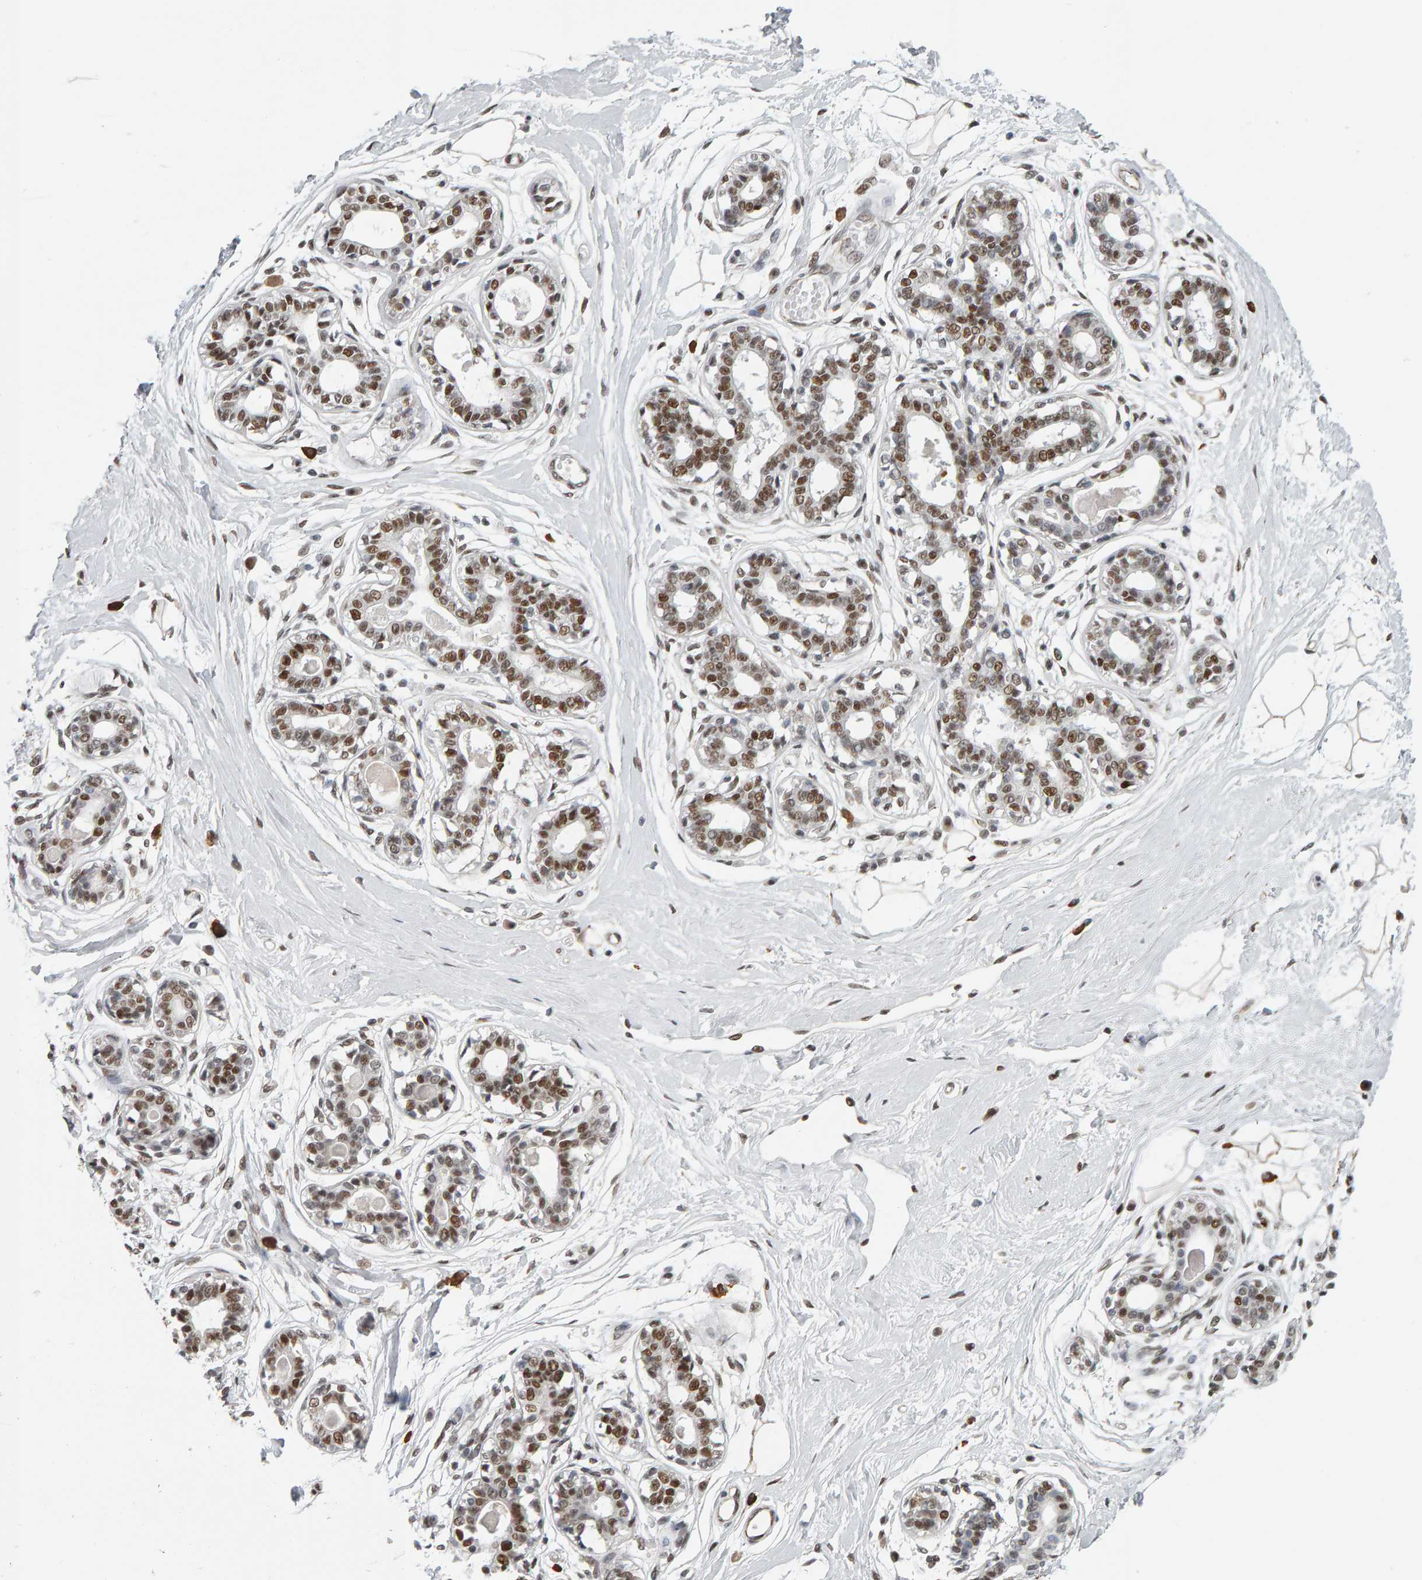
{"staining": {"intensity": "moderate", "quantity": ">75%", "location": "nuclear"}, "tissue": "breast", "cell_type": "Adipocytes", "image_type": "normal", "snomed": [{"axis": "morphology", "description": "Normal tissue, NOS"}, {"axis": "topography", "description": "Breast"}], "caption": "Moderate nuclear expression is present in about >75% of adipocytes in unremarkable breast.", "gene": "ATF7IP", "patient": {"sex": "female", "age": 45}}